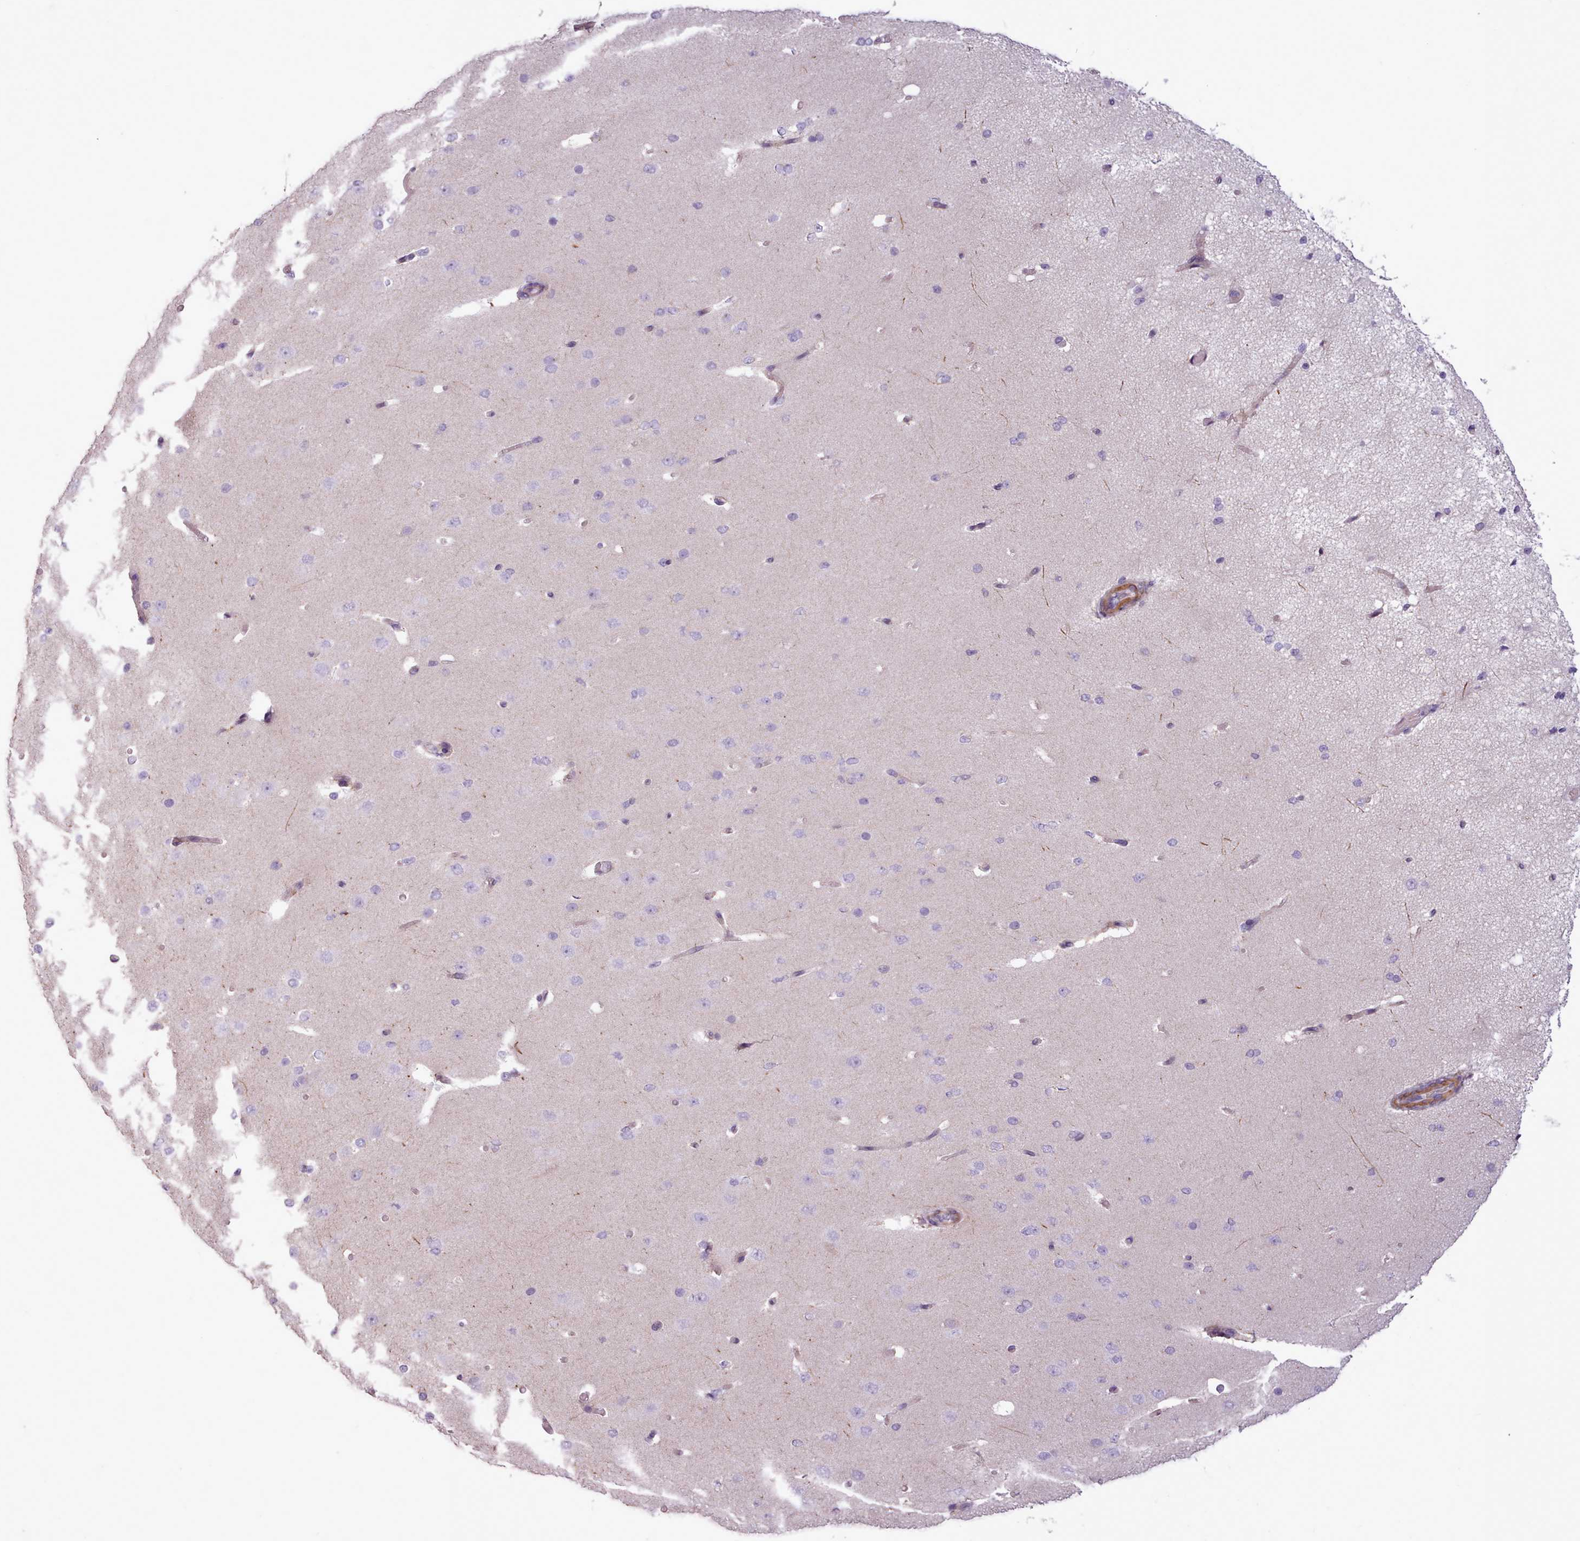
{"staining": {"intensity": "moderate", "quantity": "<25%", "location": "cytoplasmic/membranous"}, "tissue": "cerebral cortex", "cell_type": "Endothelial cells", "image_type": "normal", "snomed": [{"axis": "morphology", "description": "Normal tissue, NOS"}, {"axis": "morphology", "description": "Inflammation, NOS"}, {"axis": "topography", "description": "Cerebral cortex"}], "caption": "This image reveals normal cerebral cortex stained with IHC to label a protein in brown. The cytoplasmic/membranous of endothelial cells show moderate positivity for the protein. Nuclei are counter-stained blue.", "gene": "AVL9", "patient": {"sex": "male", "age": 6}}